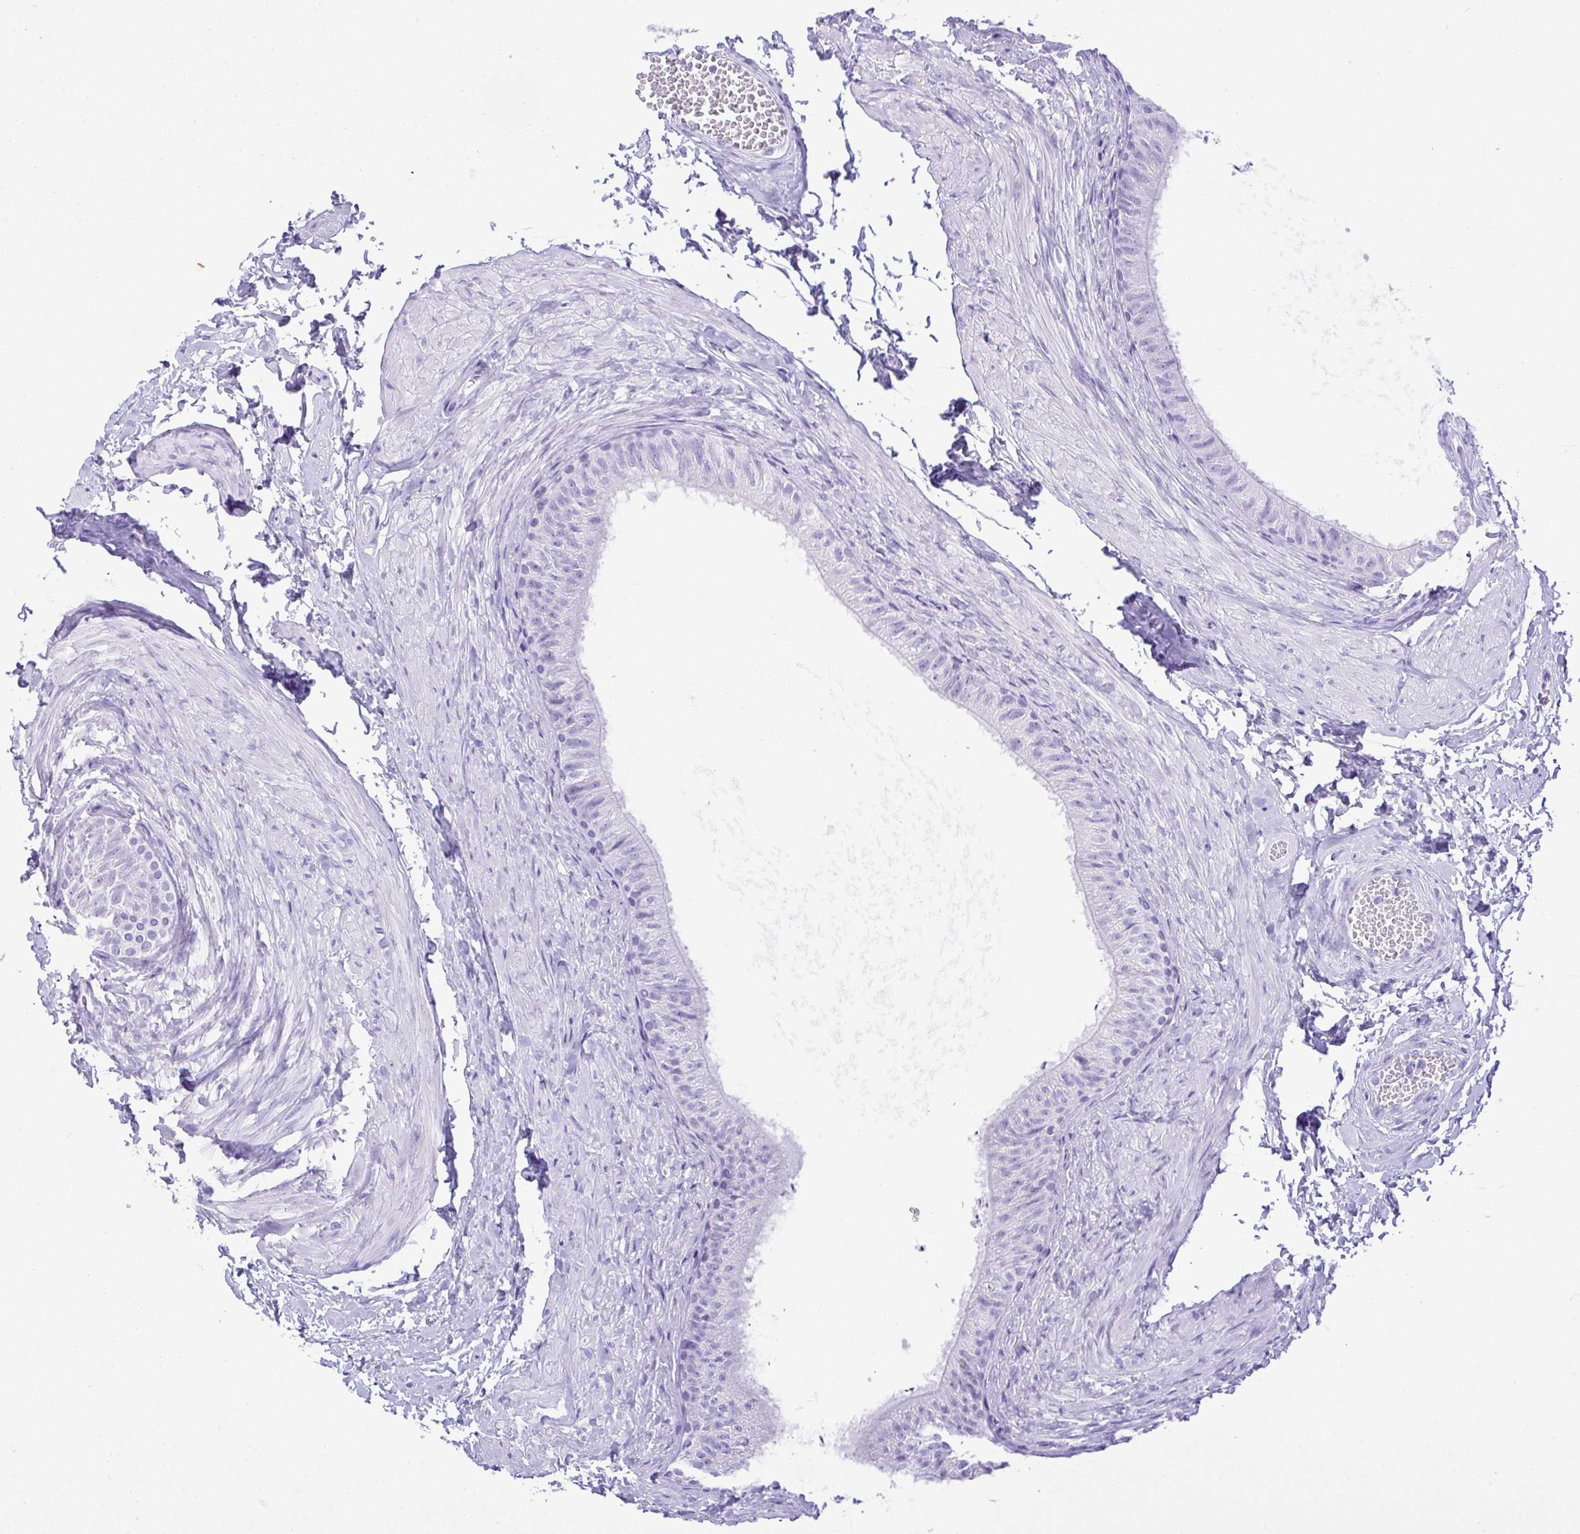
{"staining": {"intensity": "negative", "quantity": "none", "location": "none"}, "tissue": "epididymis", "cell_type": "Glandular cells", "image_type": "normal", "snomed": [{"axis": "morphology", "description": "Normal tissue, NOS"}, {"axis": "topography", "description": "Epididymis, spermatic cord, NOS"}, {"axis": "topography", "description": "Epididymis"}, {"axis": "topography", "description": "Peripheral nerve tissue"}], "caption": "Immunohistochemistry photomicrograph of unremarkable human epididymis stained for a protein (brown), which exhibits no expression in glandular cells.", "gene": "CDSN", "patient": {"sex": "male", "age": 29}}